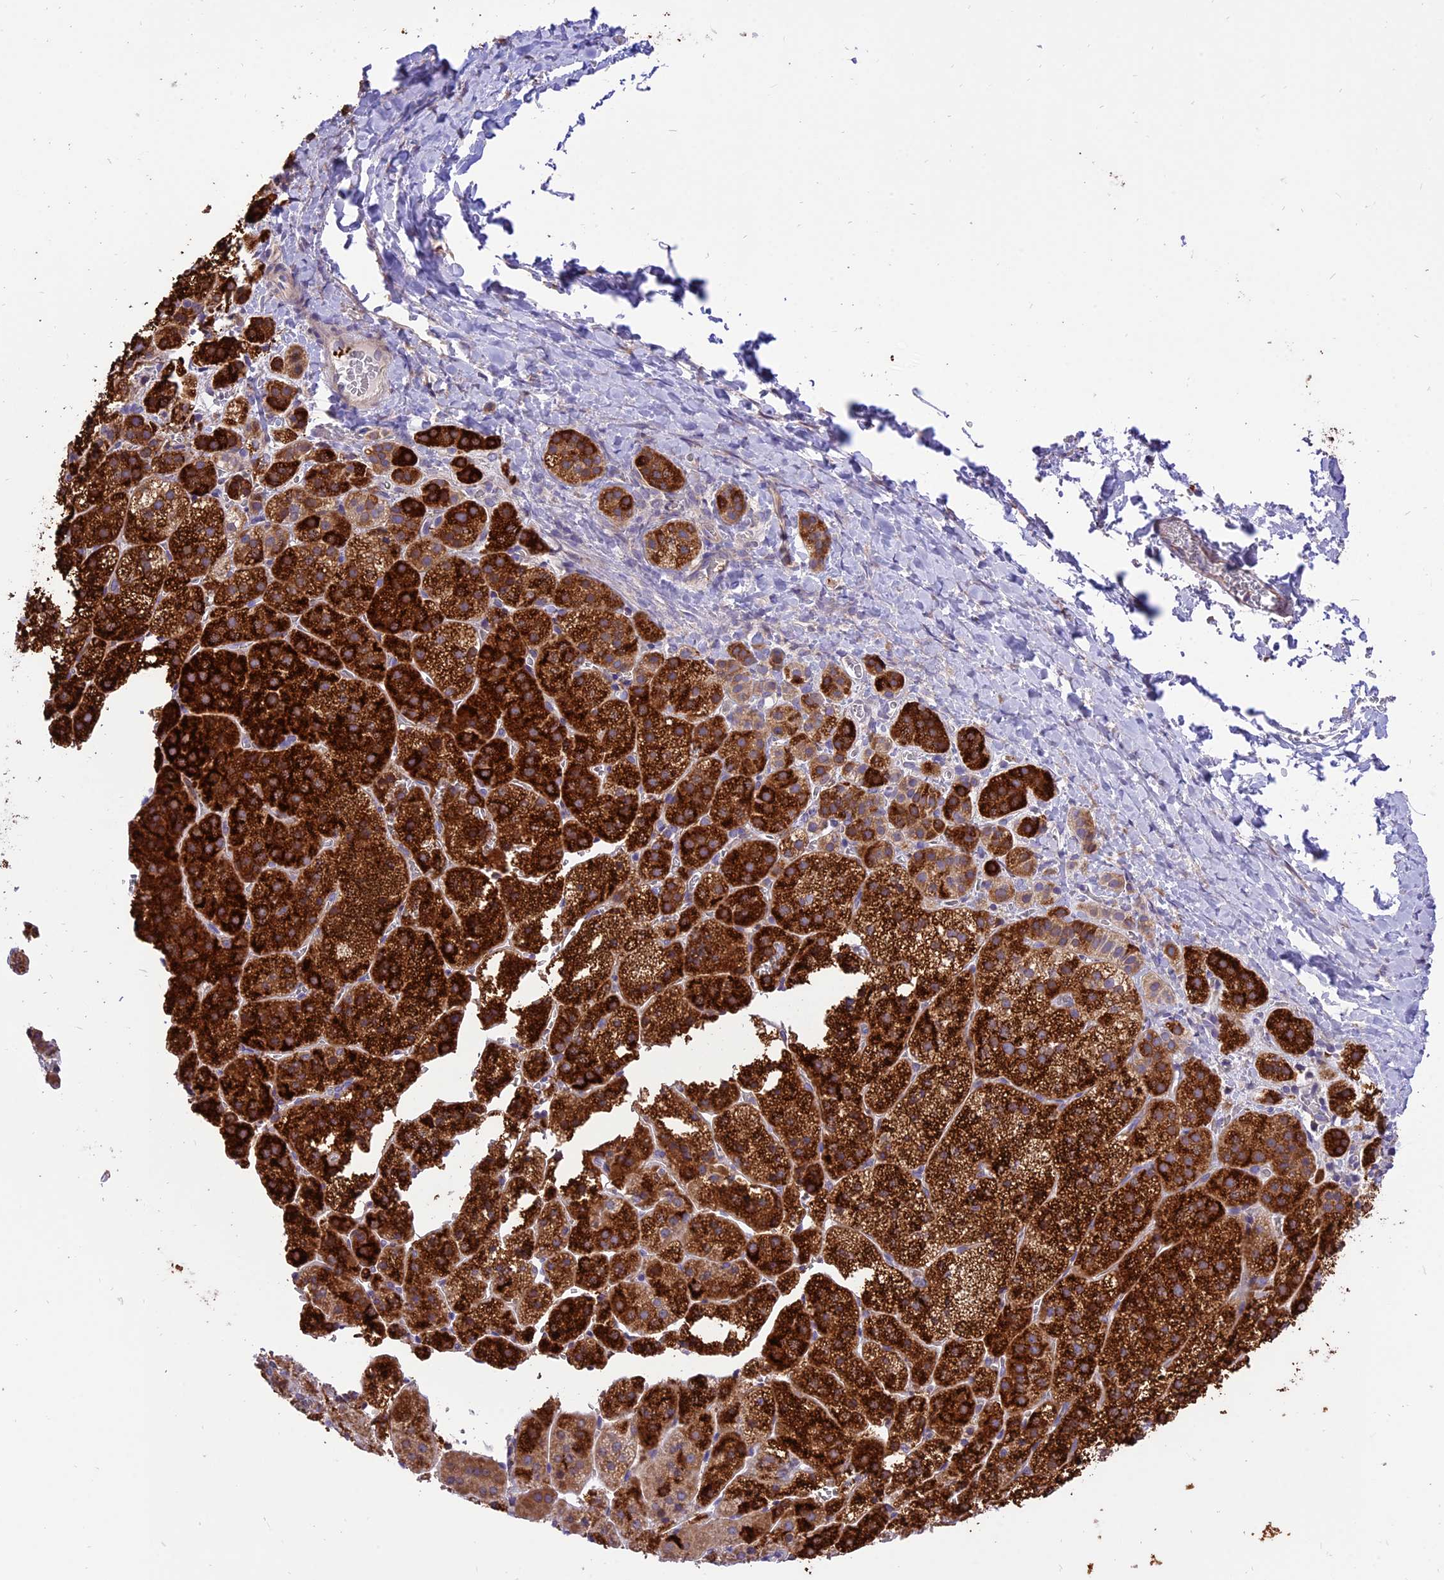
{"staining": {"intensity": "strong", "quantity": ">75%", "location": "cytoplasmic/membranous"}, "tissue": "adrenal gland", "cell_type": "Glandular cells", "image_type": "normal", "snomed": [{"axis": "morphology", "description": "Normal tissue, NOS"}, {"axis": "topography", "description": "Adrenal gland"}], "caption": "IHC micrograph of unremarkable human adrenal gland stained for a protein (brown), which reveals high levels of strong cytoplasmic/membranous positivity in approximately >75% of glandular cells.", "gene": "ARMCX6", "patient": {"sex": "female", "age": 44}}